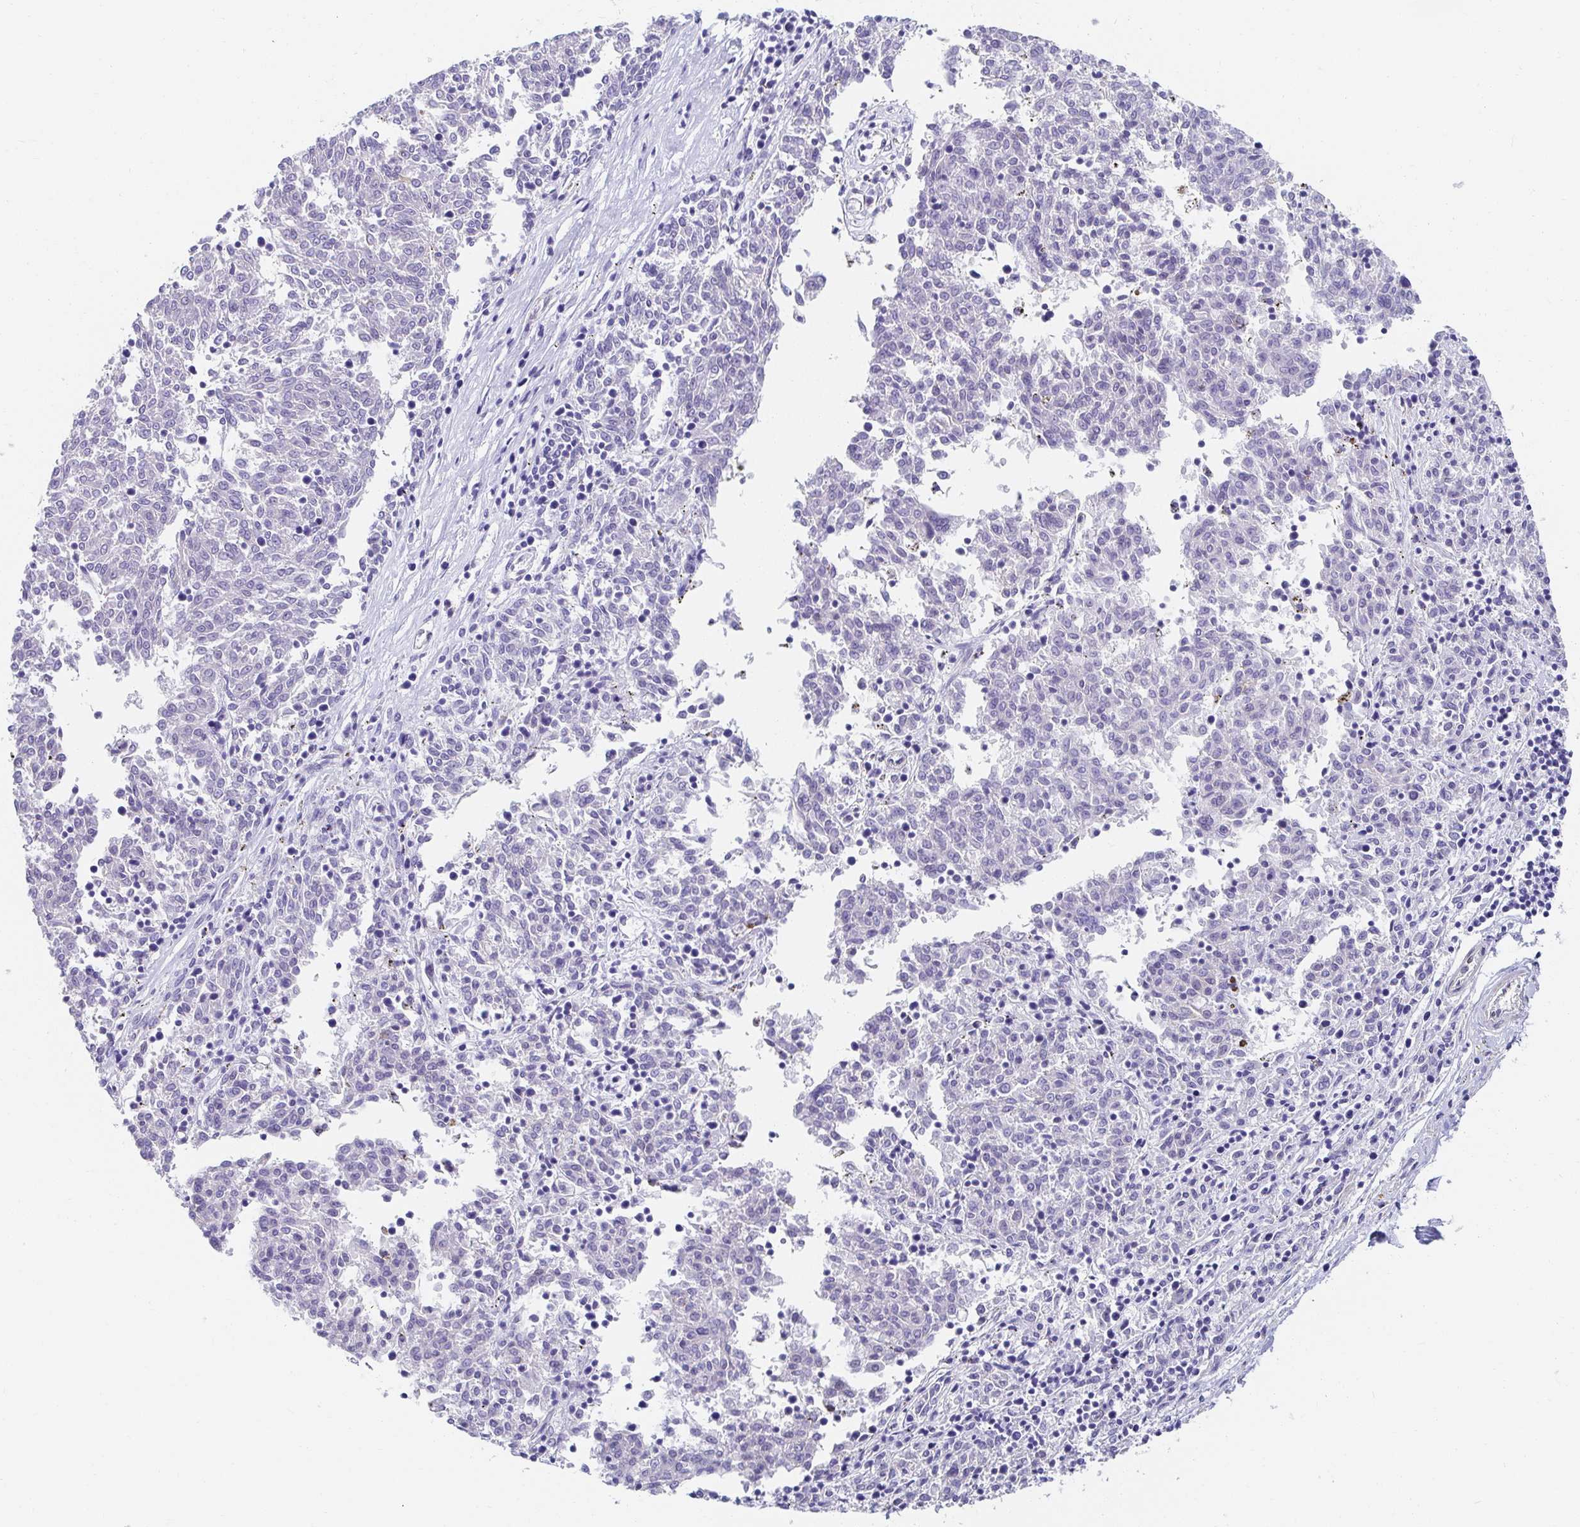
{"staining": {"intensity": "negative", "quantity": "none", "location": "none"}, "tissue": "melanoma", "cell_type": "Tumor cells", "image_type": "cancer", "snomed": [{"axis": "morphology", "description": "Malignant melanoma, NOS"}, {"axis": "topography", "description": "Skin"}], "caption": "Malignant melanoma was stained to show a protein in brown. There is no significant positivity in tumor cells. Brightfield microscopy of immunohistochemistry (IHC) stained with DAB (brown) and hematoxylin (blue), captured at high magnification.", "gene": "AKAP14", "patient": {"sex": "female", "age": 72}}